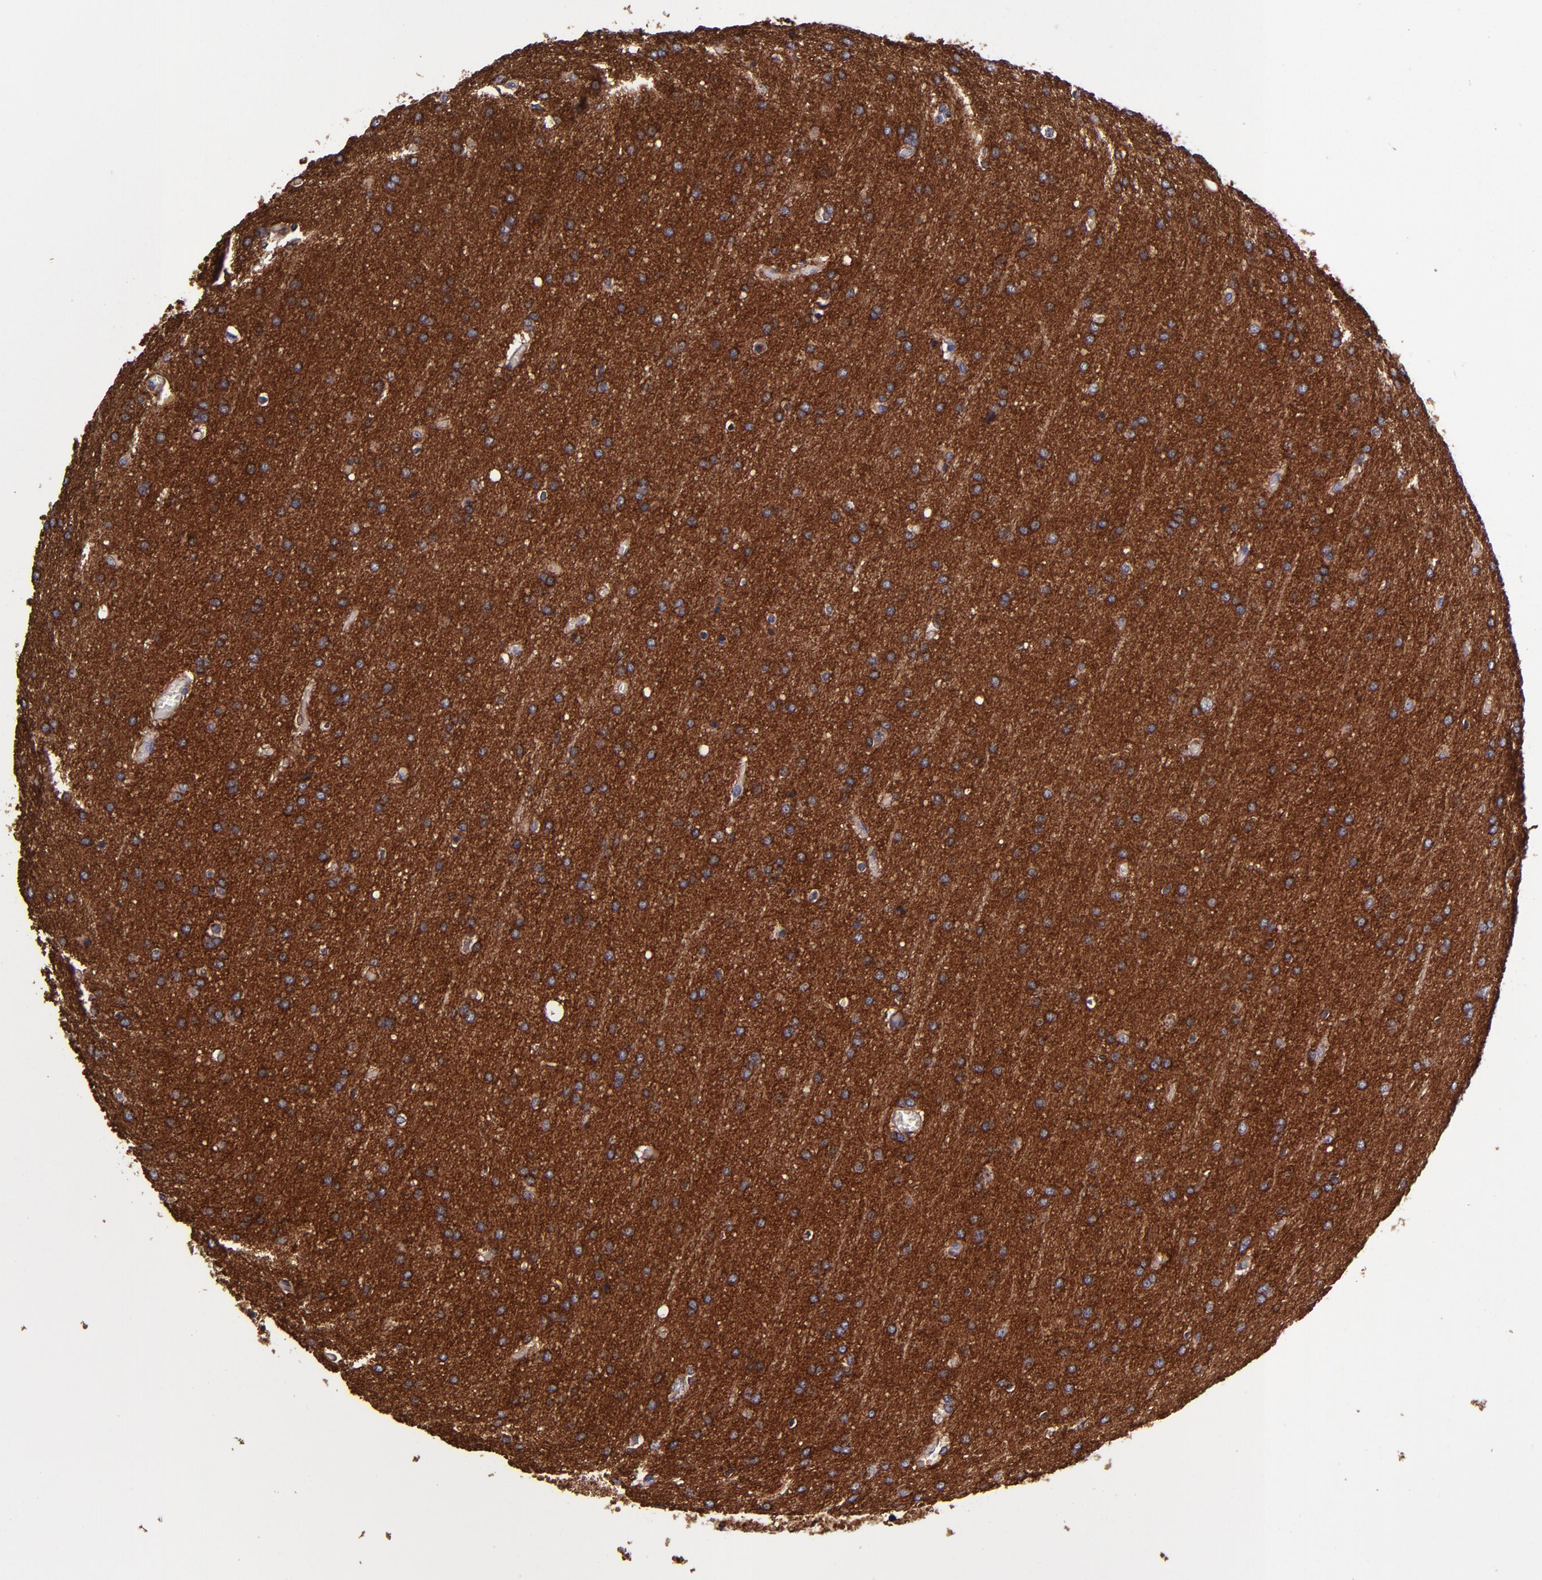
{"staining": {"intensity": "strong", "quantity": ">75%", "location": "cytoplasmic/membranous"}, "tissue": "glioma", "cell_type": "Tumor cells", "image_type": "cancer", "snomed": [{"axis": "morphology", "description": "Glioma, malignant, Low grade"}, {"axis": "topography", "description": "Brain"}], "caption": "Immunohistochemical staining of human glioma demonstrates strong cytoplasmic/membranous protein staining in approximately >75% of tumor cells. (DAB (3,3'-diaminobenzidine) = brown stain, brightfield microscopy at high magnification).", "gene": "SIRPA", "patient": {"sex": "female", "age": 32}}